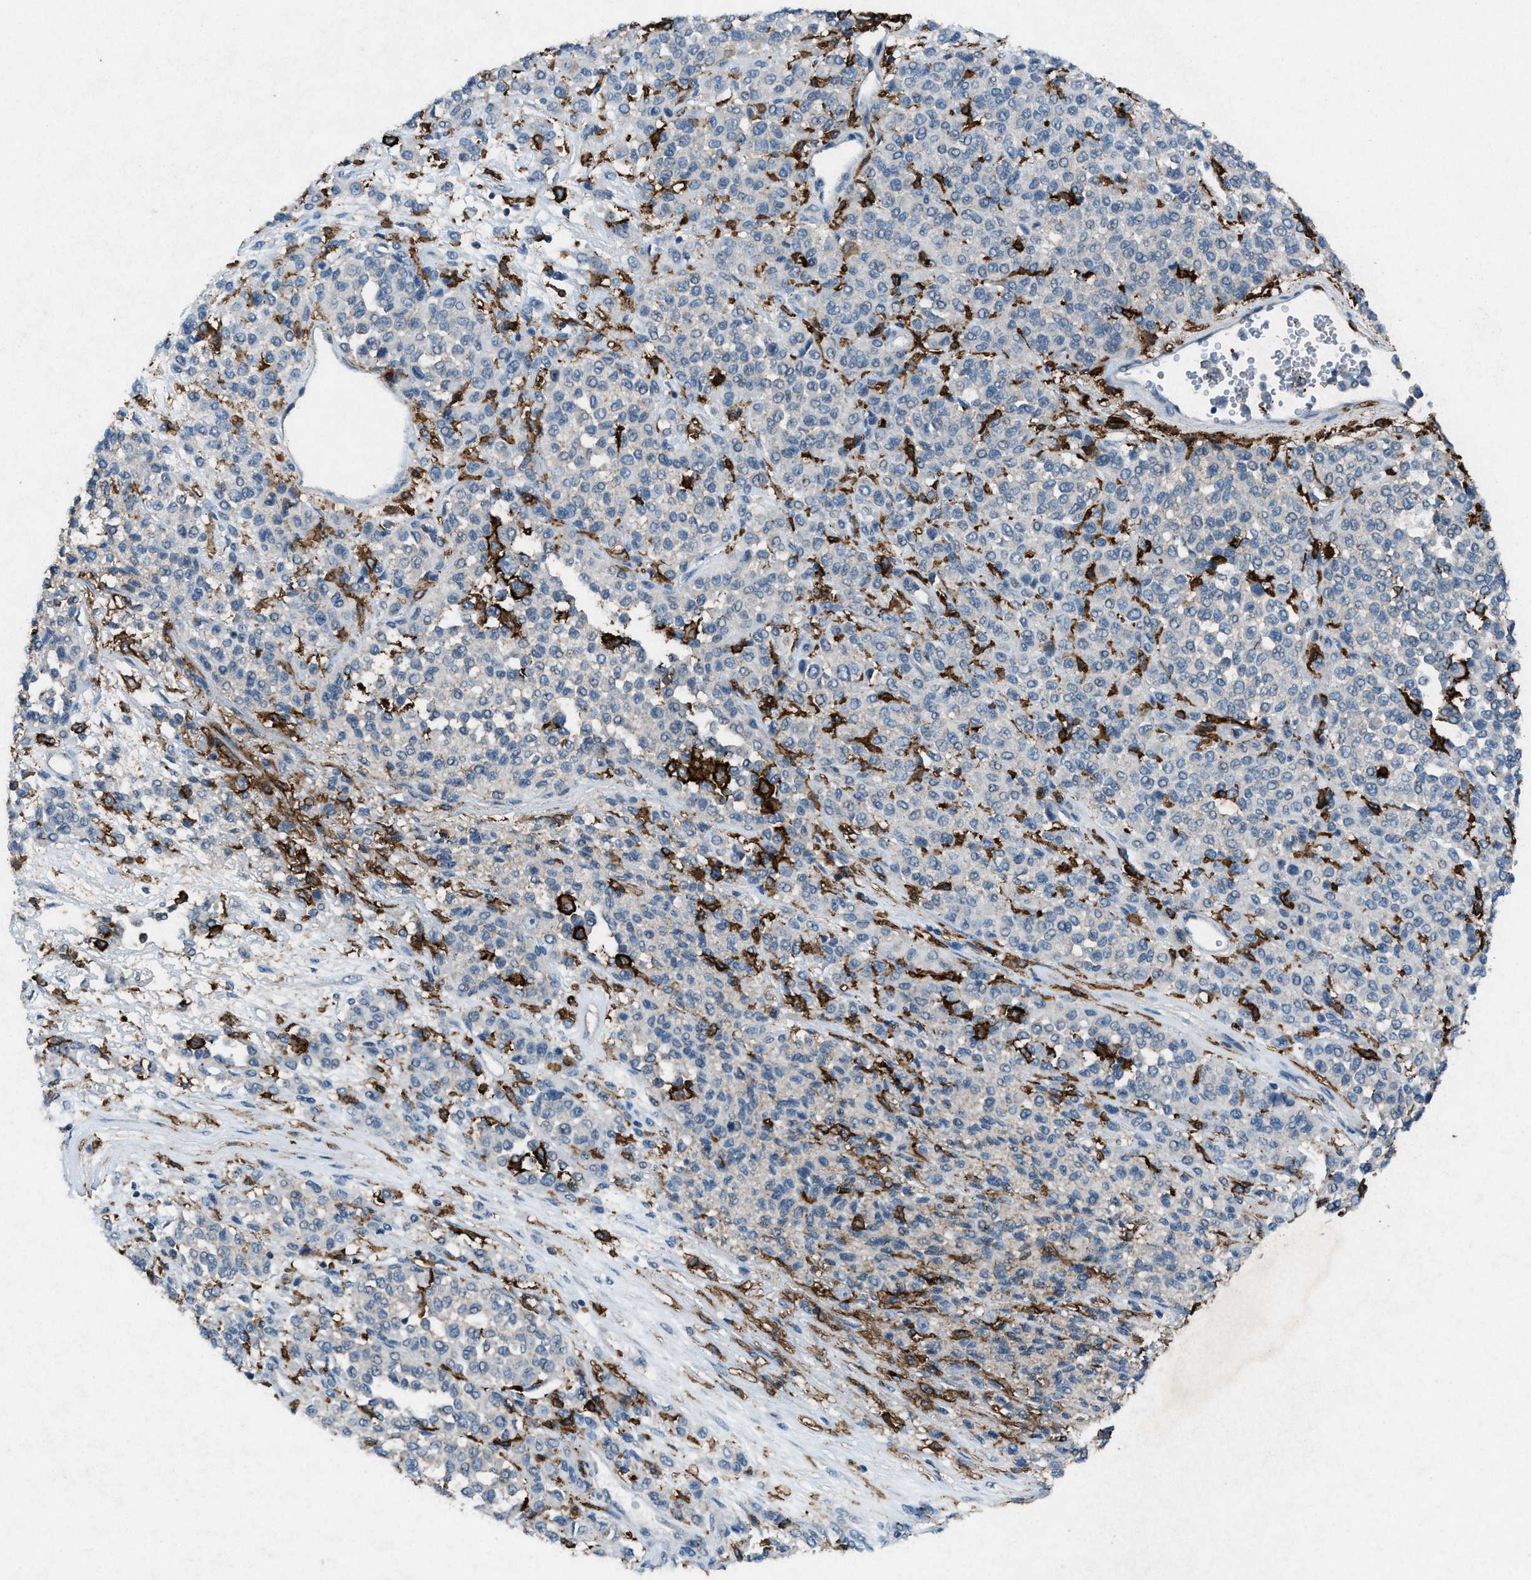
{"staining": {"intensity": "negative", "quantity": "none", "location": "none"}, "tissue": "melanoma", "cell_type": "Tumor cells", "image_type": "cancer", "snomed": [{"axis": "morphology", "description": "Malignant melanoma, Metastatic site"}, {"axis": "topography", "description": "Pancreas"}], "caption": "Human malignant melanoma (metastatic site) stained for a protein using IHC displays no positivity in tumor cells.", "gene": "FCER1G", "patient": {"sex": "female", "age": 30}}